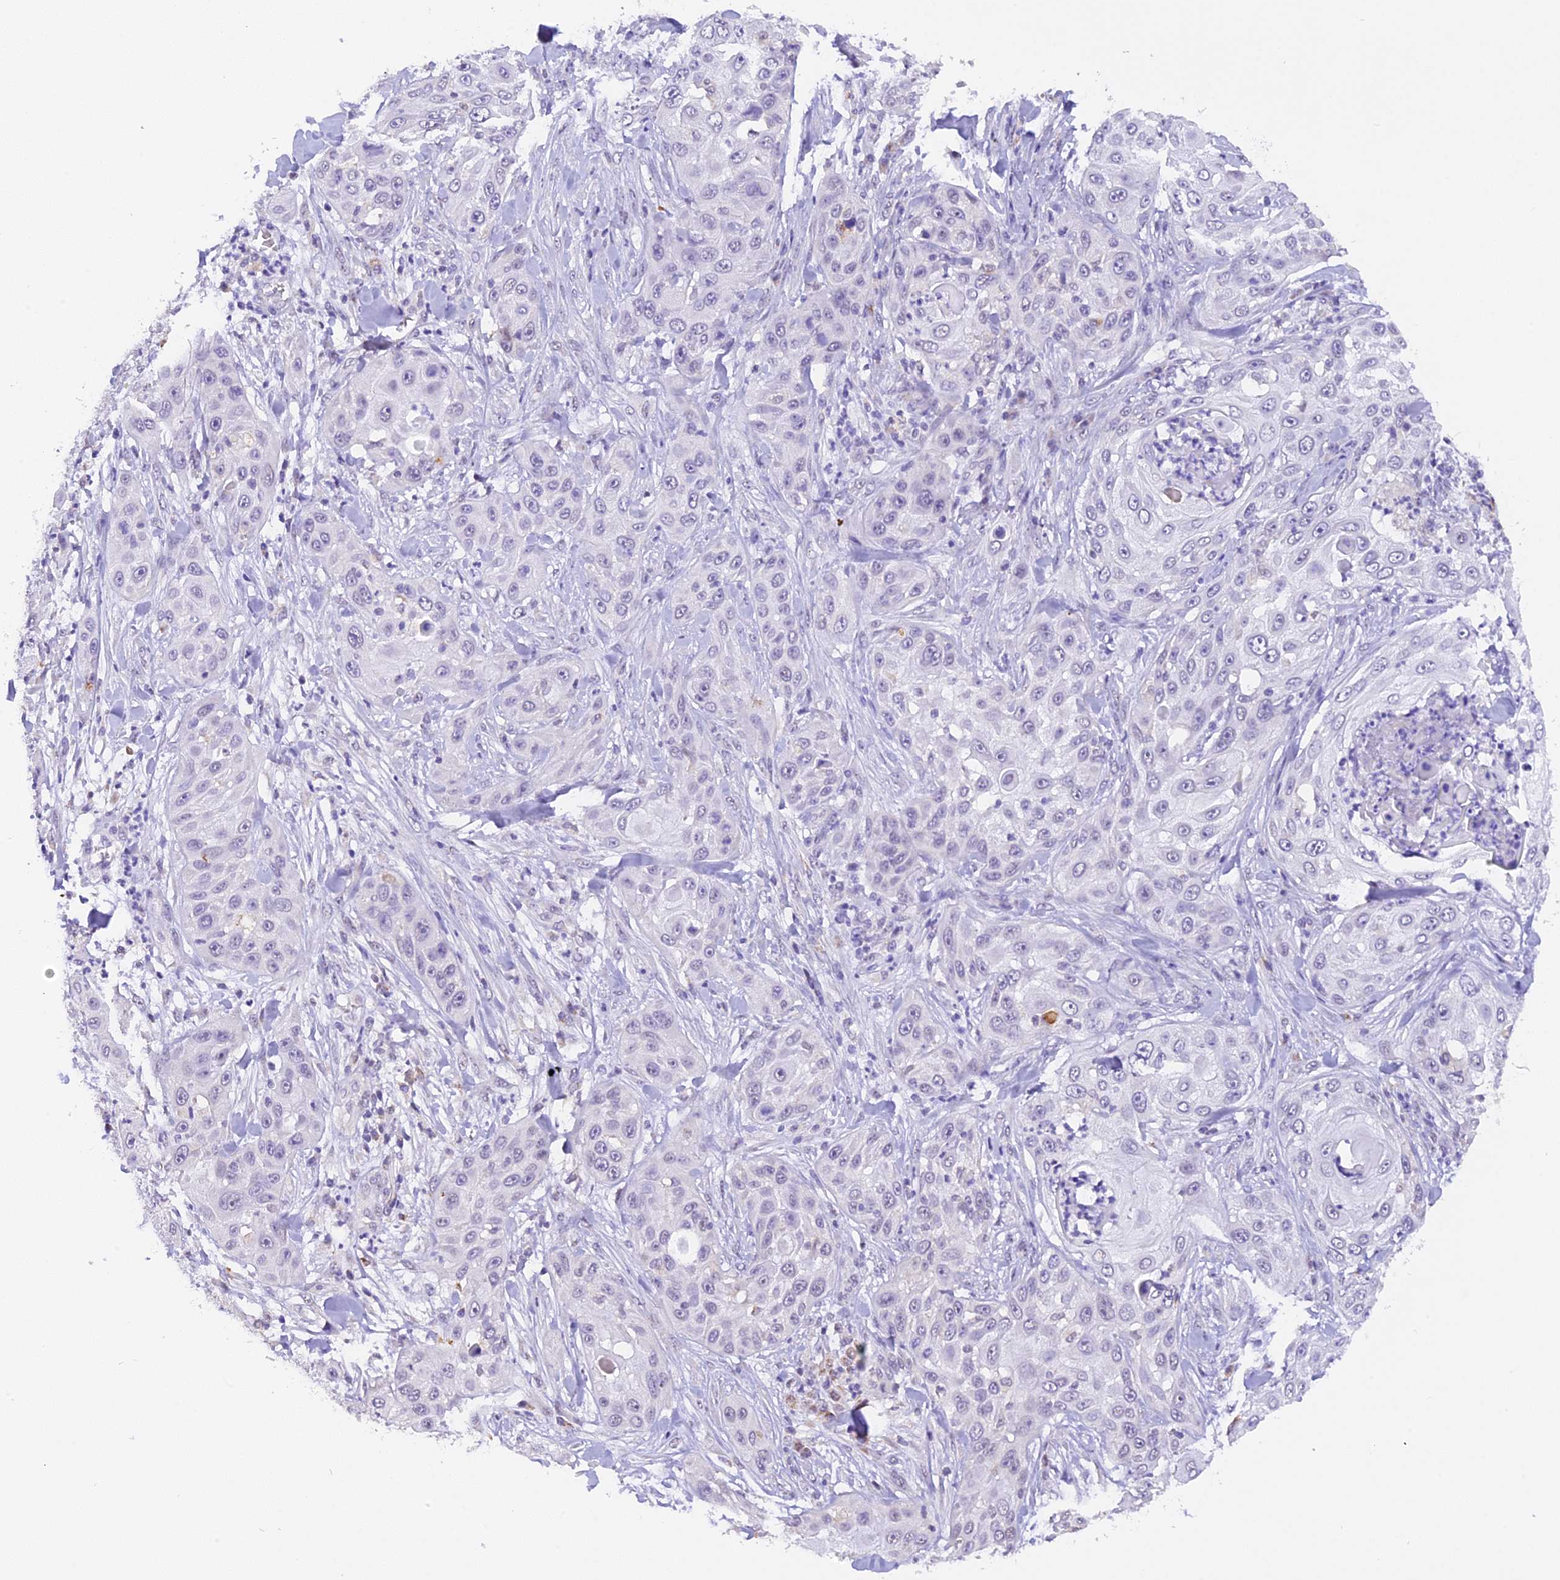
{"staining": {"intensity": "negative", "quantity": "none", "location": "none"}, "tissue": "skin cancer", "cell_type": "Tumor cells", "image_type": "cancer", "snomed": [{"axis": "morphology", "description": "Squamous cell carcinoma, NOS"}, {"axis": "topography", "description": "Skin"}], "caption": "The immunohistochemistry (IHC) micrograph has no significant expression in tumor cells of skin cancer tissue. (Brightfield microscopy of DAB (3,3'-diaminobenzidine) IHC at high magnification).", "gene": "AHSP", "patient": {"sex": "female", "age": 44}}